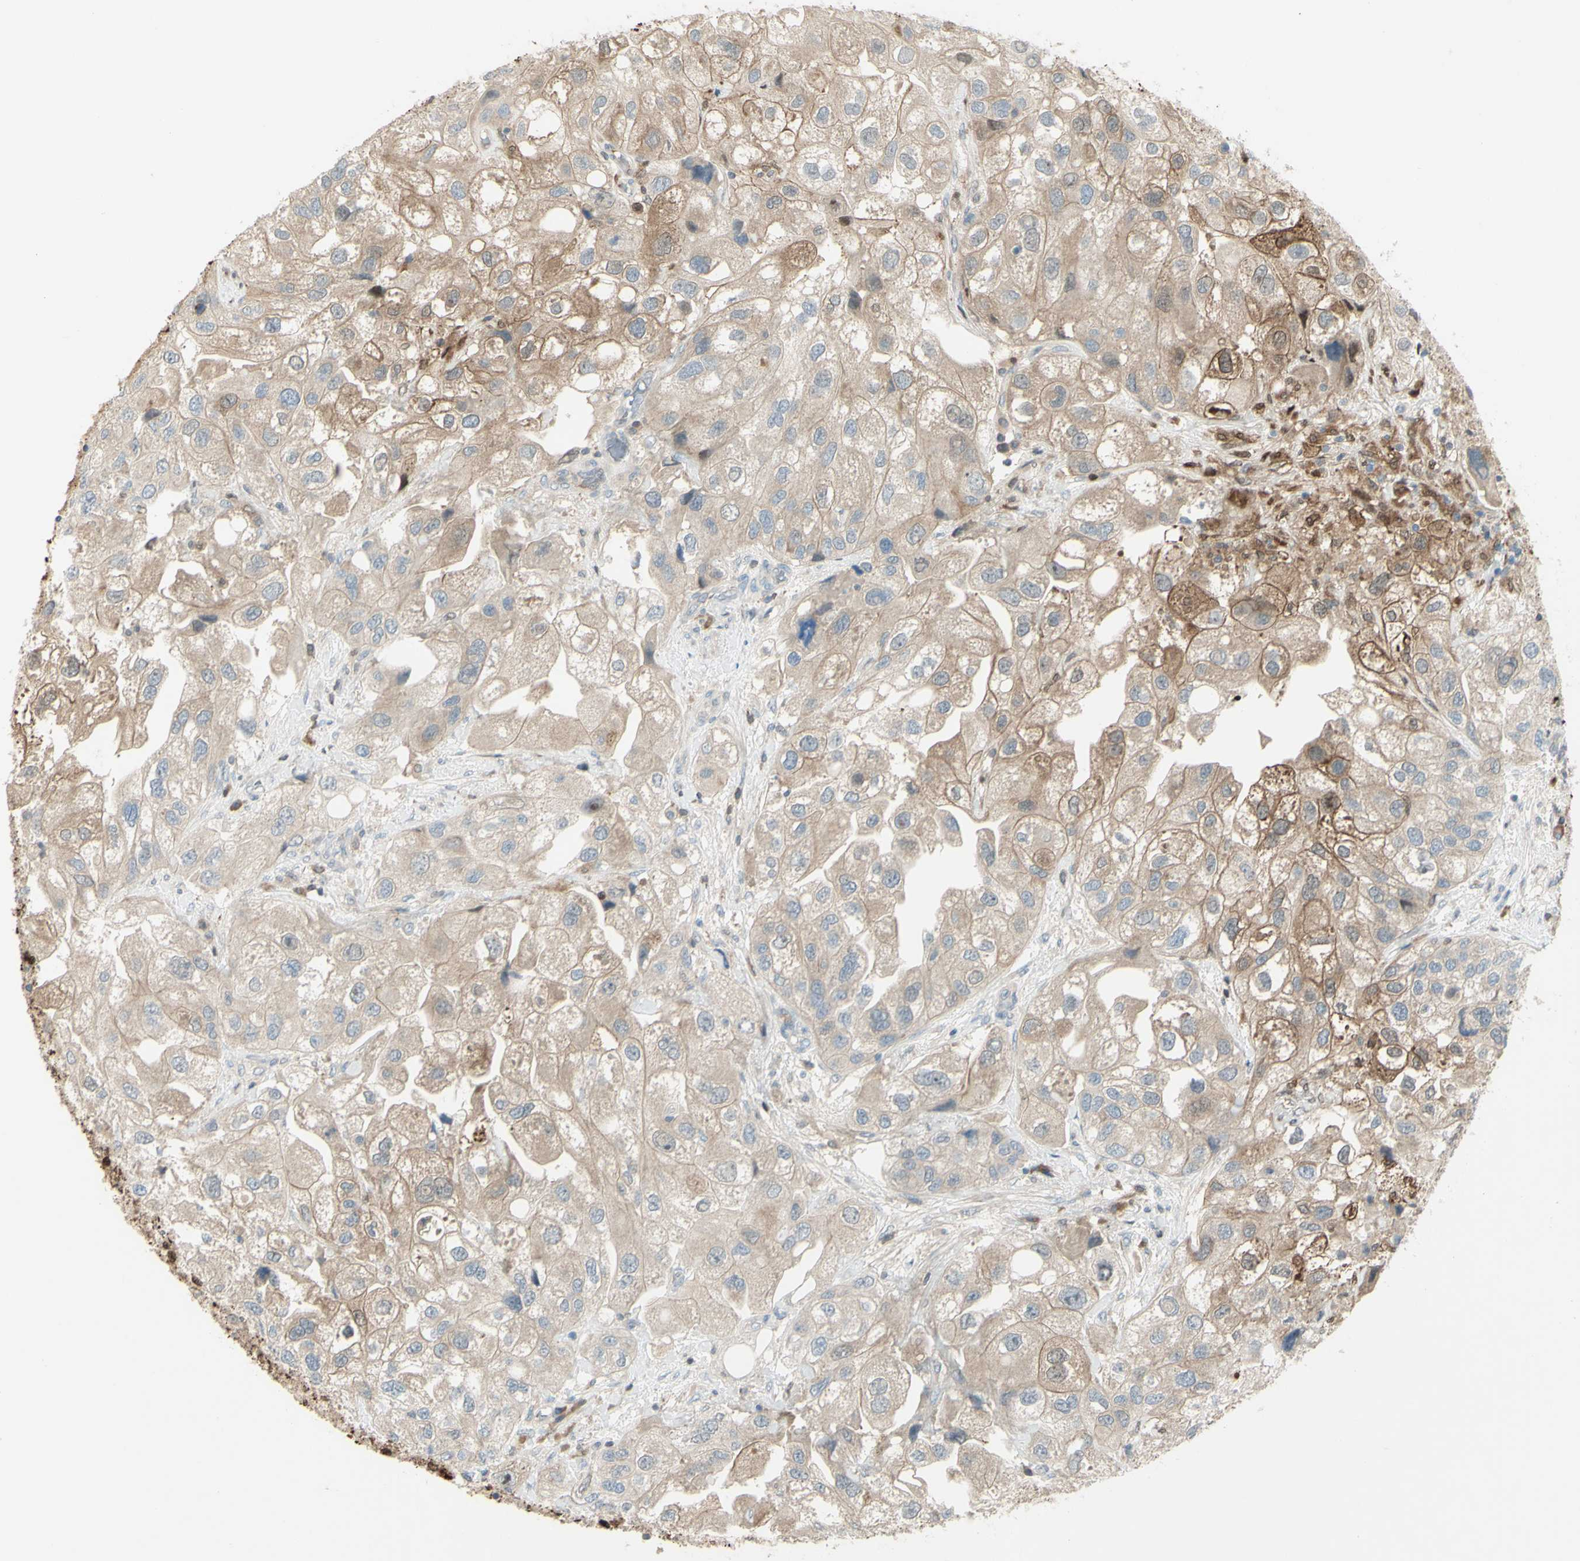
{"staining": {"intensity": "weak", "quantity": ">75%", "location": "cytoplasmic/membranous"}, "tissue": "urothelial cancer", "cell_type": "Tumor cells", "image_type": "cancer", "snomed": [{"axis": "morphology", "description": "Urothelial carcinoma, High grade"}, {"axis": "topography", "description": "Urinary bladder"}], "caption": "Immunohistochemical staining of urothelial cancer demonstrates low levels of weak cytoplasmic/membranous expression in approximately >75% of tumor cells. The protein of interest is shown in brown color, while the nuclei are stained blue.", "gene": "C1orf159", "patient": {"sex": "female", "age": 64}}